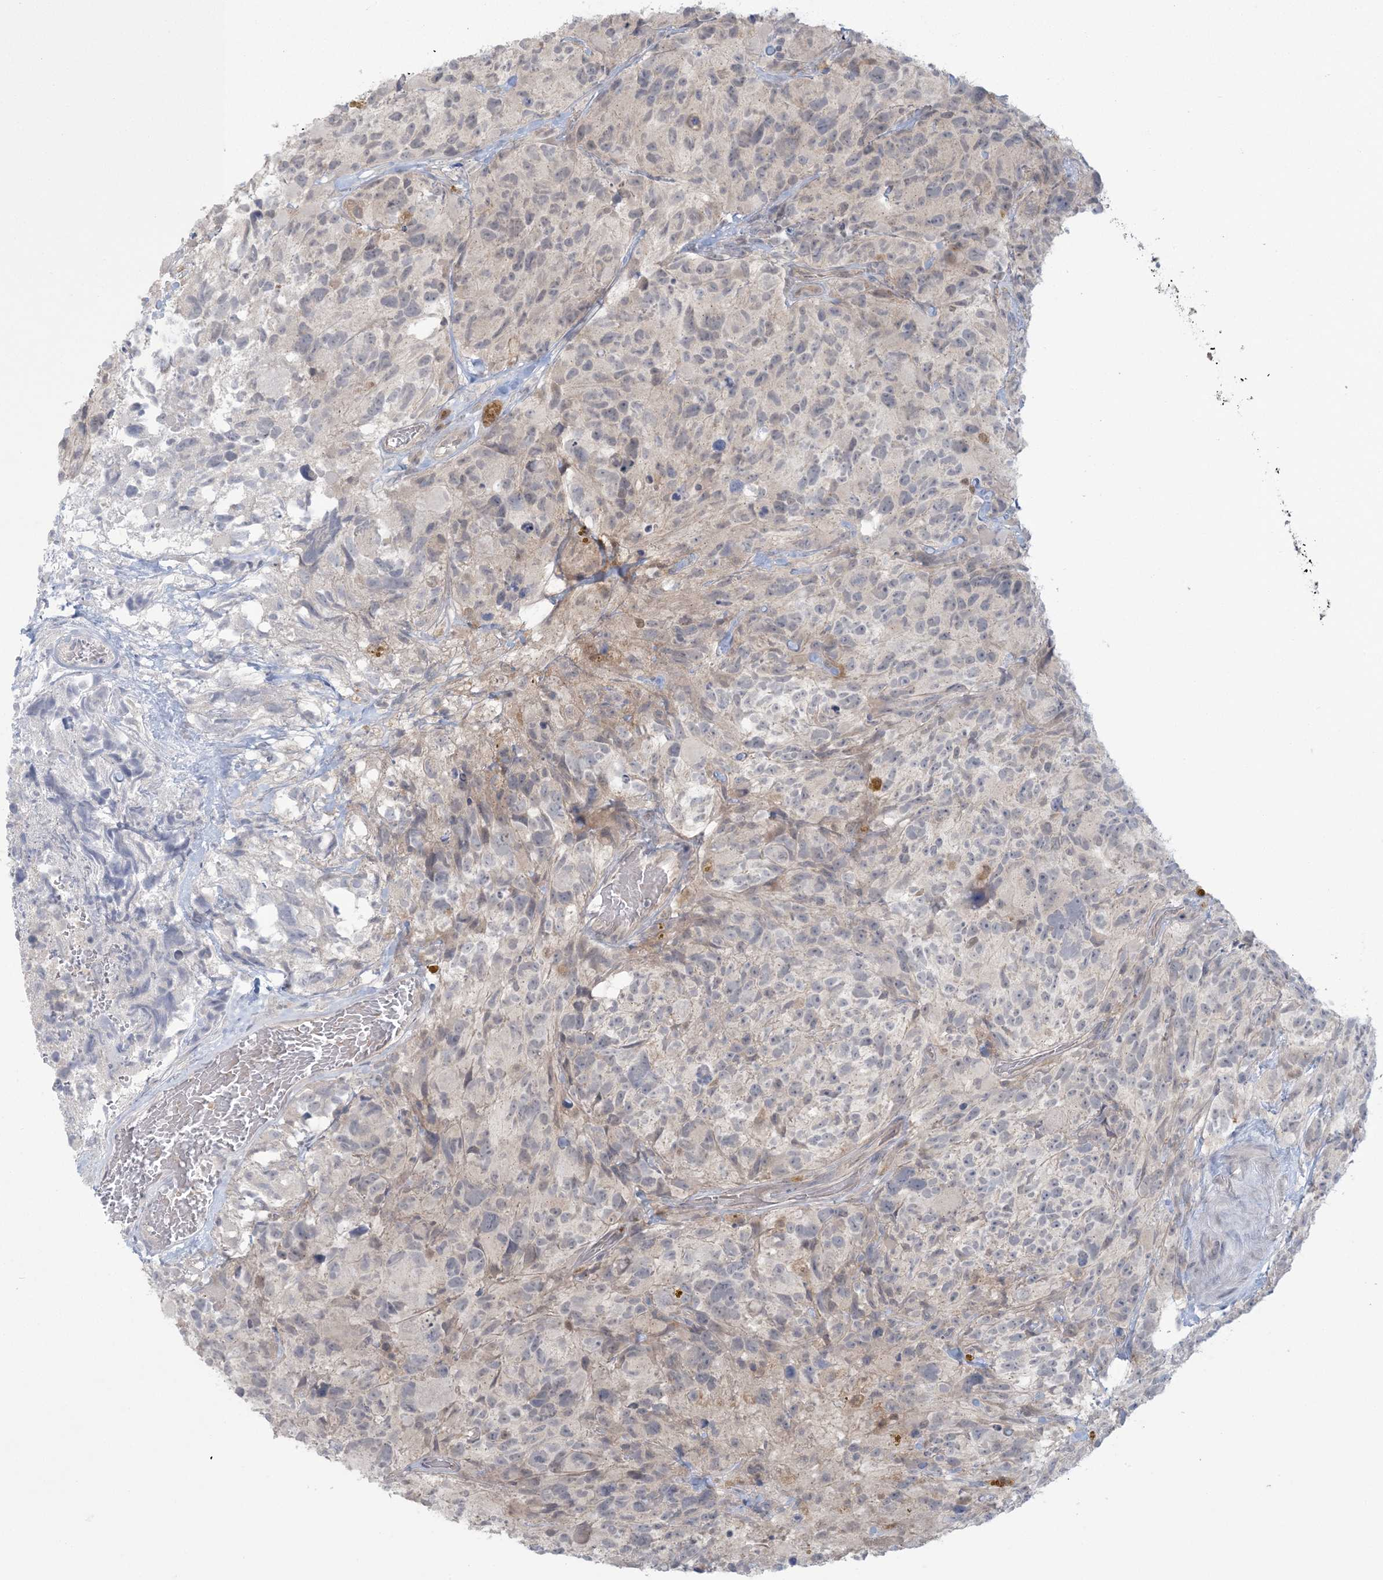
{"staining": {"intensity": "negative", "quantity": "none", "location": "none"}, "tissue": "glioma", "cell_type": "Tumor cells", "image_type": "cancer", "snomed": [{"axis": "morphology", "description": "Glioma, malignant, High grade"}, {"axis": "topography", "description": "Brain"}], "caption": "High power microscopy photomicrograph of an IHC photomicrograph of glioma, revealing no significant staining in tumor cells.", "gene": "NRBP2", "patient": {"sex": "male", "age": 69}}